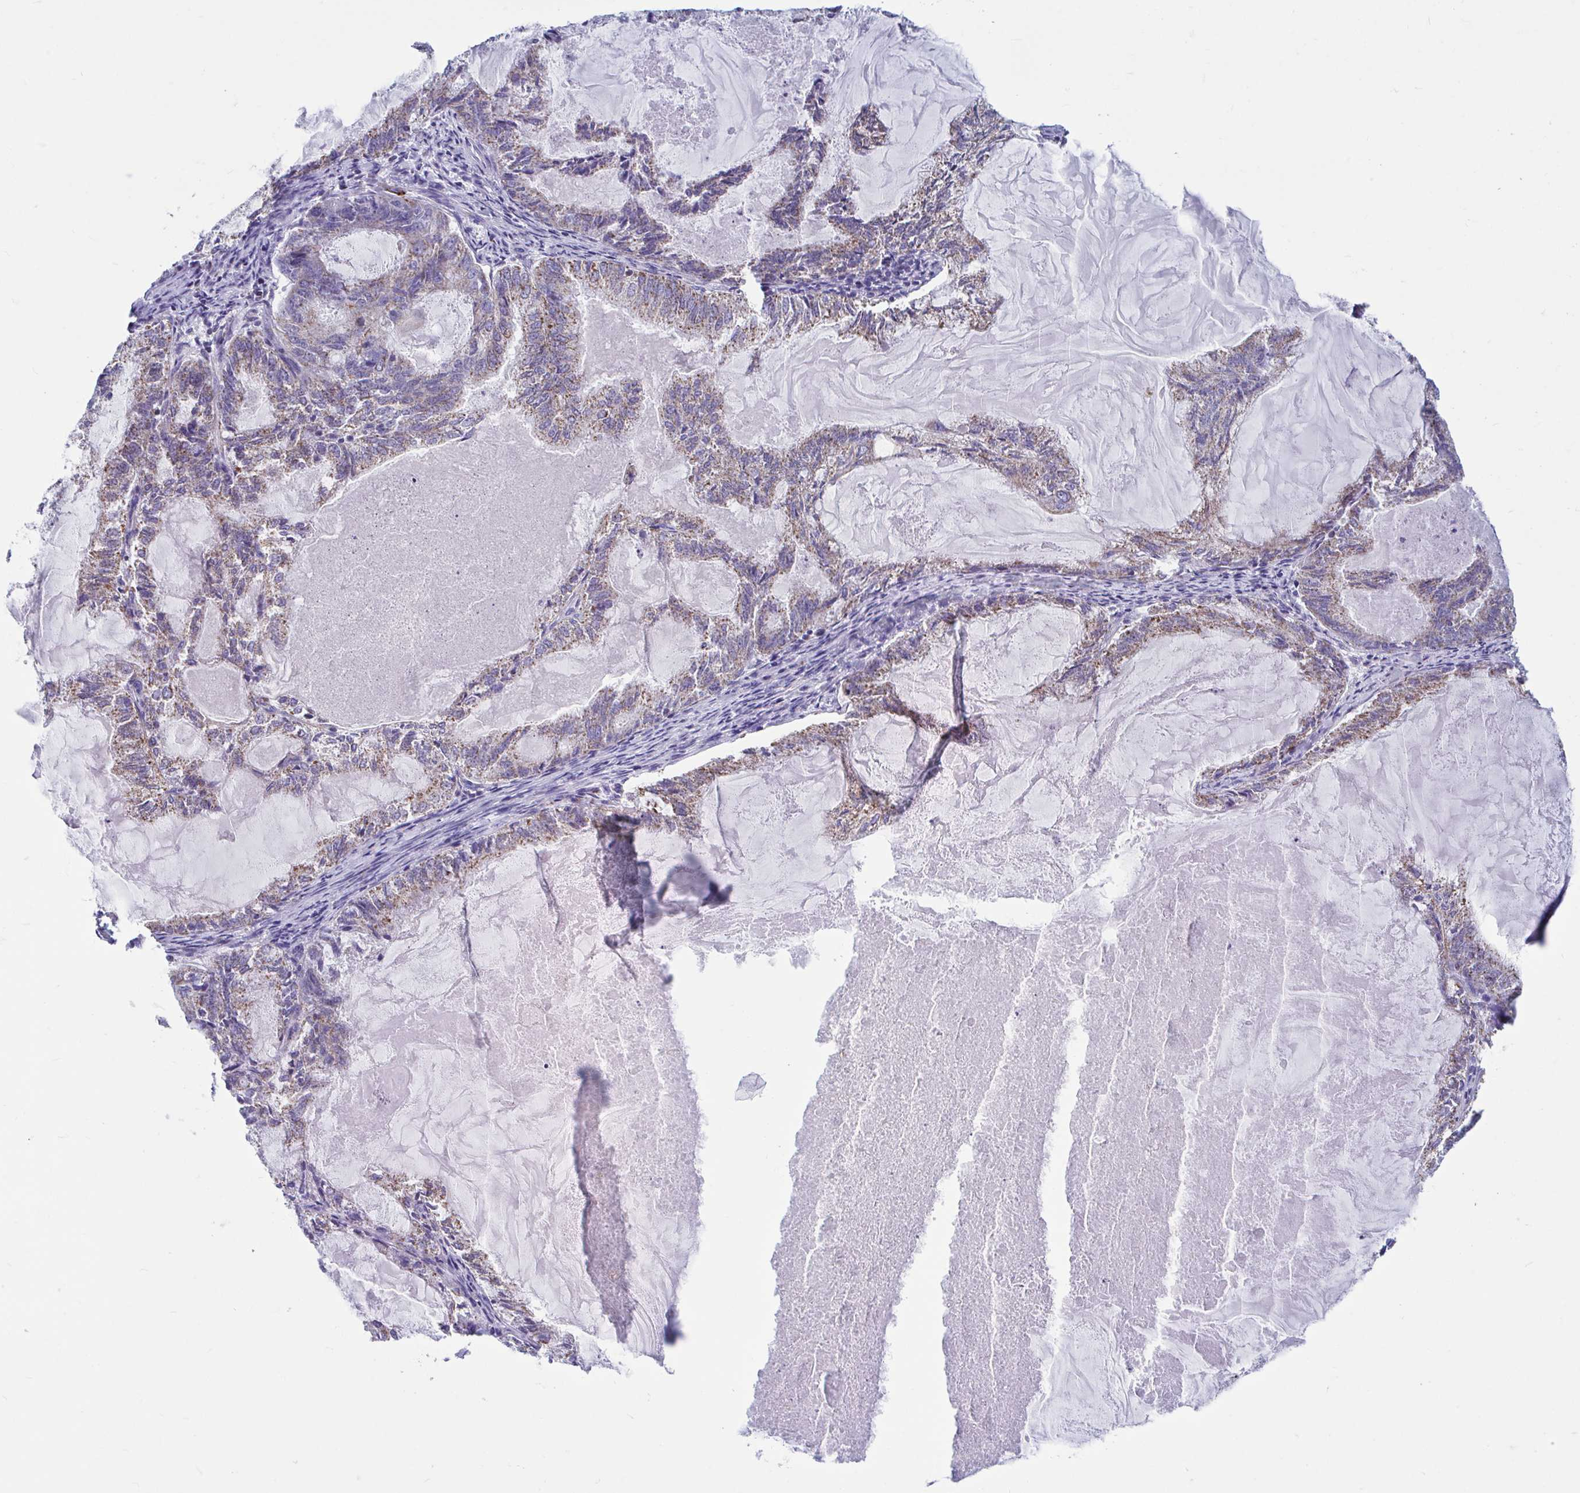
{"staining": {"intensity": "moderate", "quantity": "25%-75%", "location": "cytoplasmic/membranous"}, "tissue": "endometrial cancer", "cell_type": "Tumor cells", "image_type": "cancer", "snomed": [{"axis": "morphology", "description": "Adenocarcinoma, NOS"}, {"axis": "topography", "description": "Endometrium"}], "caption": "Endometrial cancer stained with immunohistochemistry (IHC) exhibits moderate cytoplasmic/membranous positivity in approximately 25%-75% of tumor cells.", "gene": "OR13A1", "patient": {"sex": "female", "age": 86}}